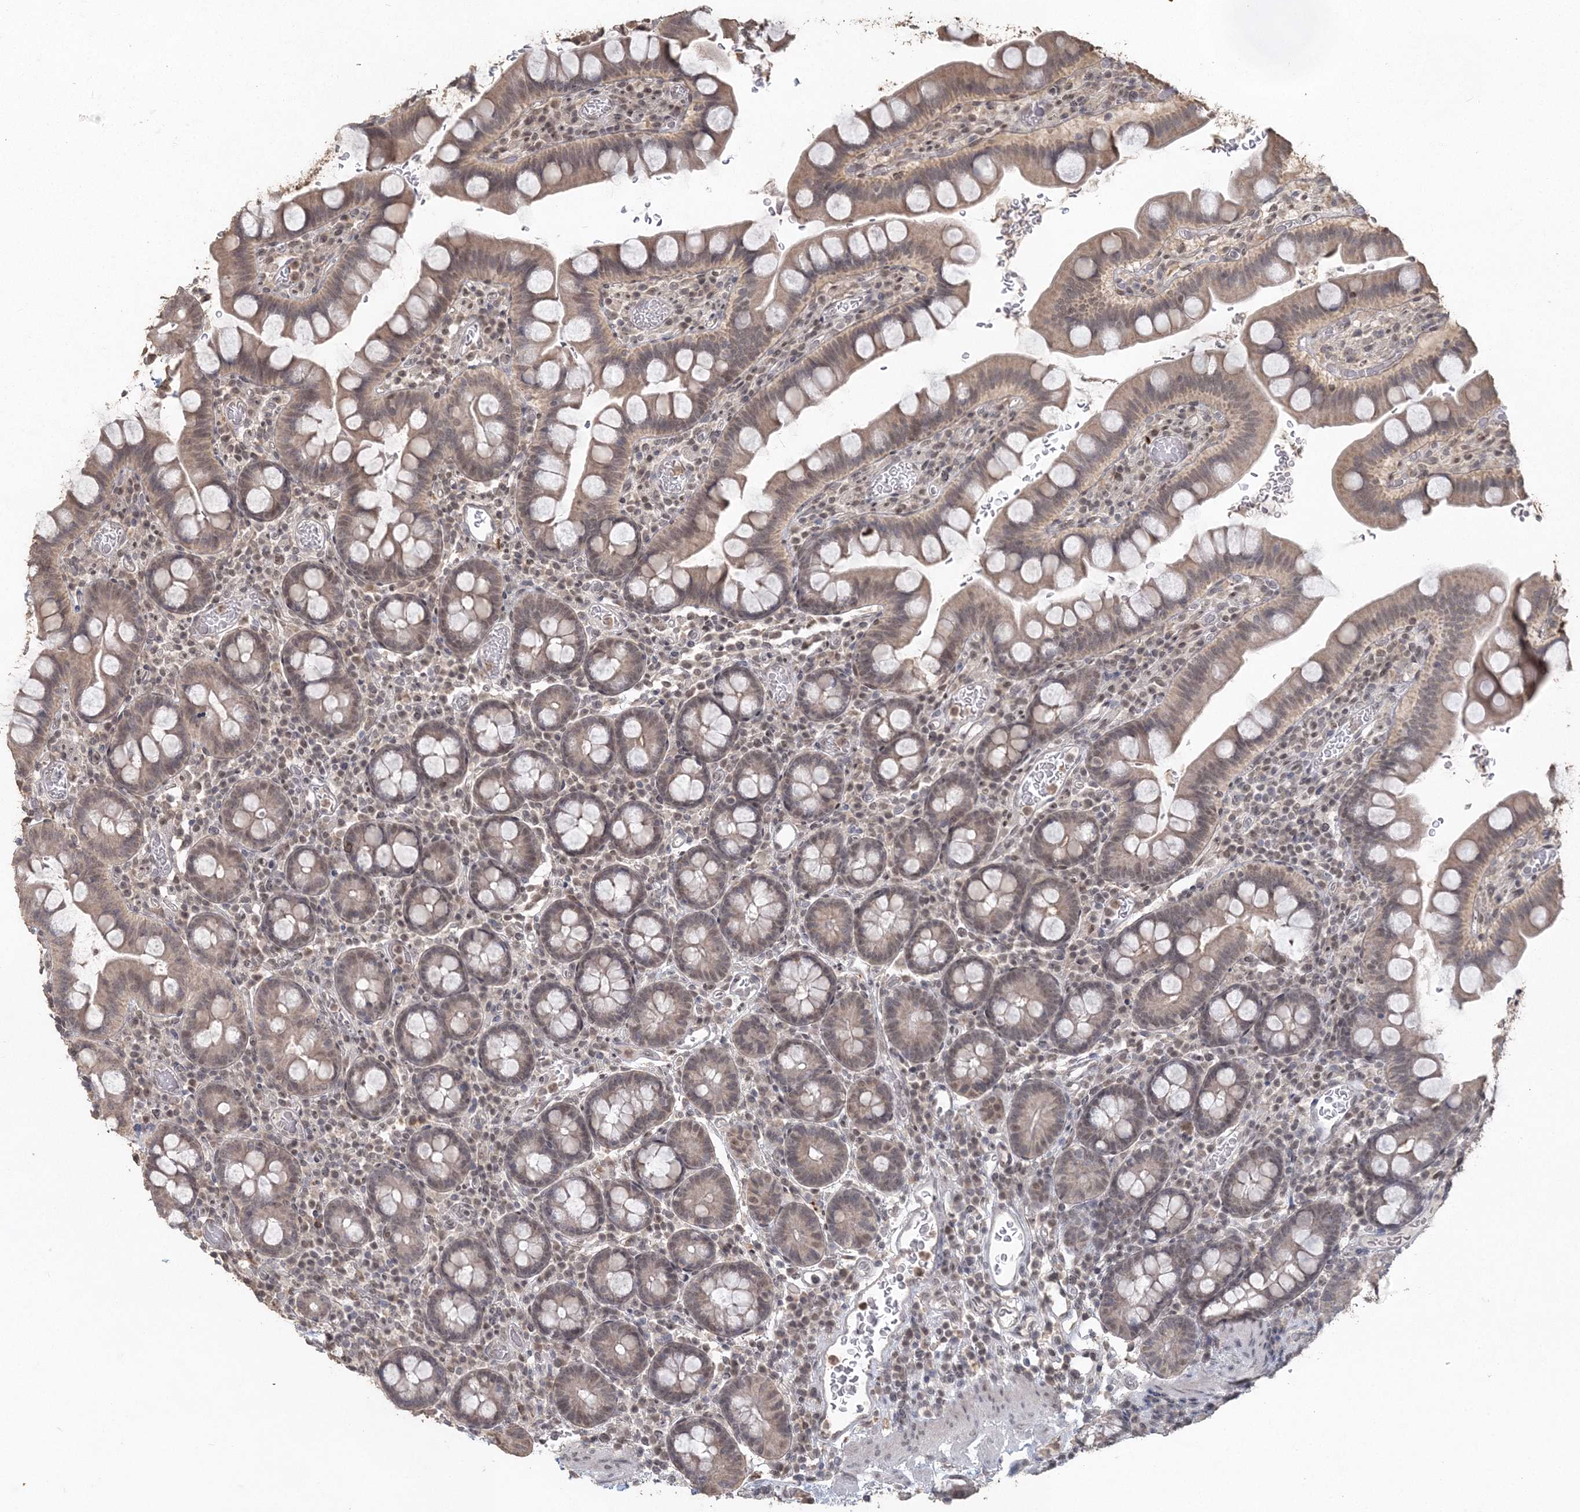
{"staining": {"intensity": "weak", "quantity": "25%-75%", "location": "cytoplasmic/membranous"}, "tissue": "small intestine", "cell_type": "Glandular cells", "image_type": "normal", "snomed": [{"axis": "morphology", "description": "Normal tissue, NOS"}, {"axis": "topography", "description": "Stomach, upper"}, {"axis": "topography", "description": "Stomach, lower"}, {"axis": "topography", "description": "Small intestine"}], "caption": "Protein expression analysis of normal human small intestine reveals weak cytoplasmic/membranous staining in approximately 25%-75% of glandular cells.", "gene": "UIMC1", "patient": {"sex": "male", "age": 68}}